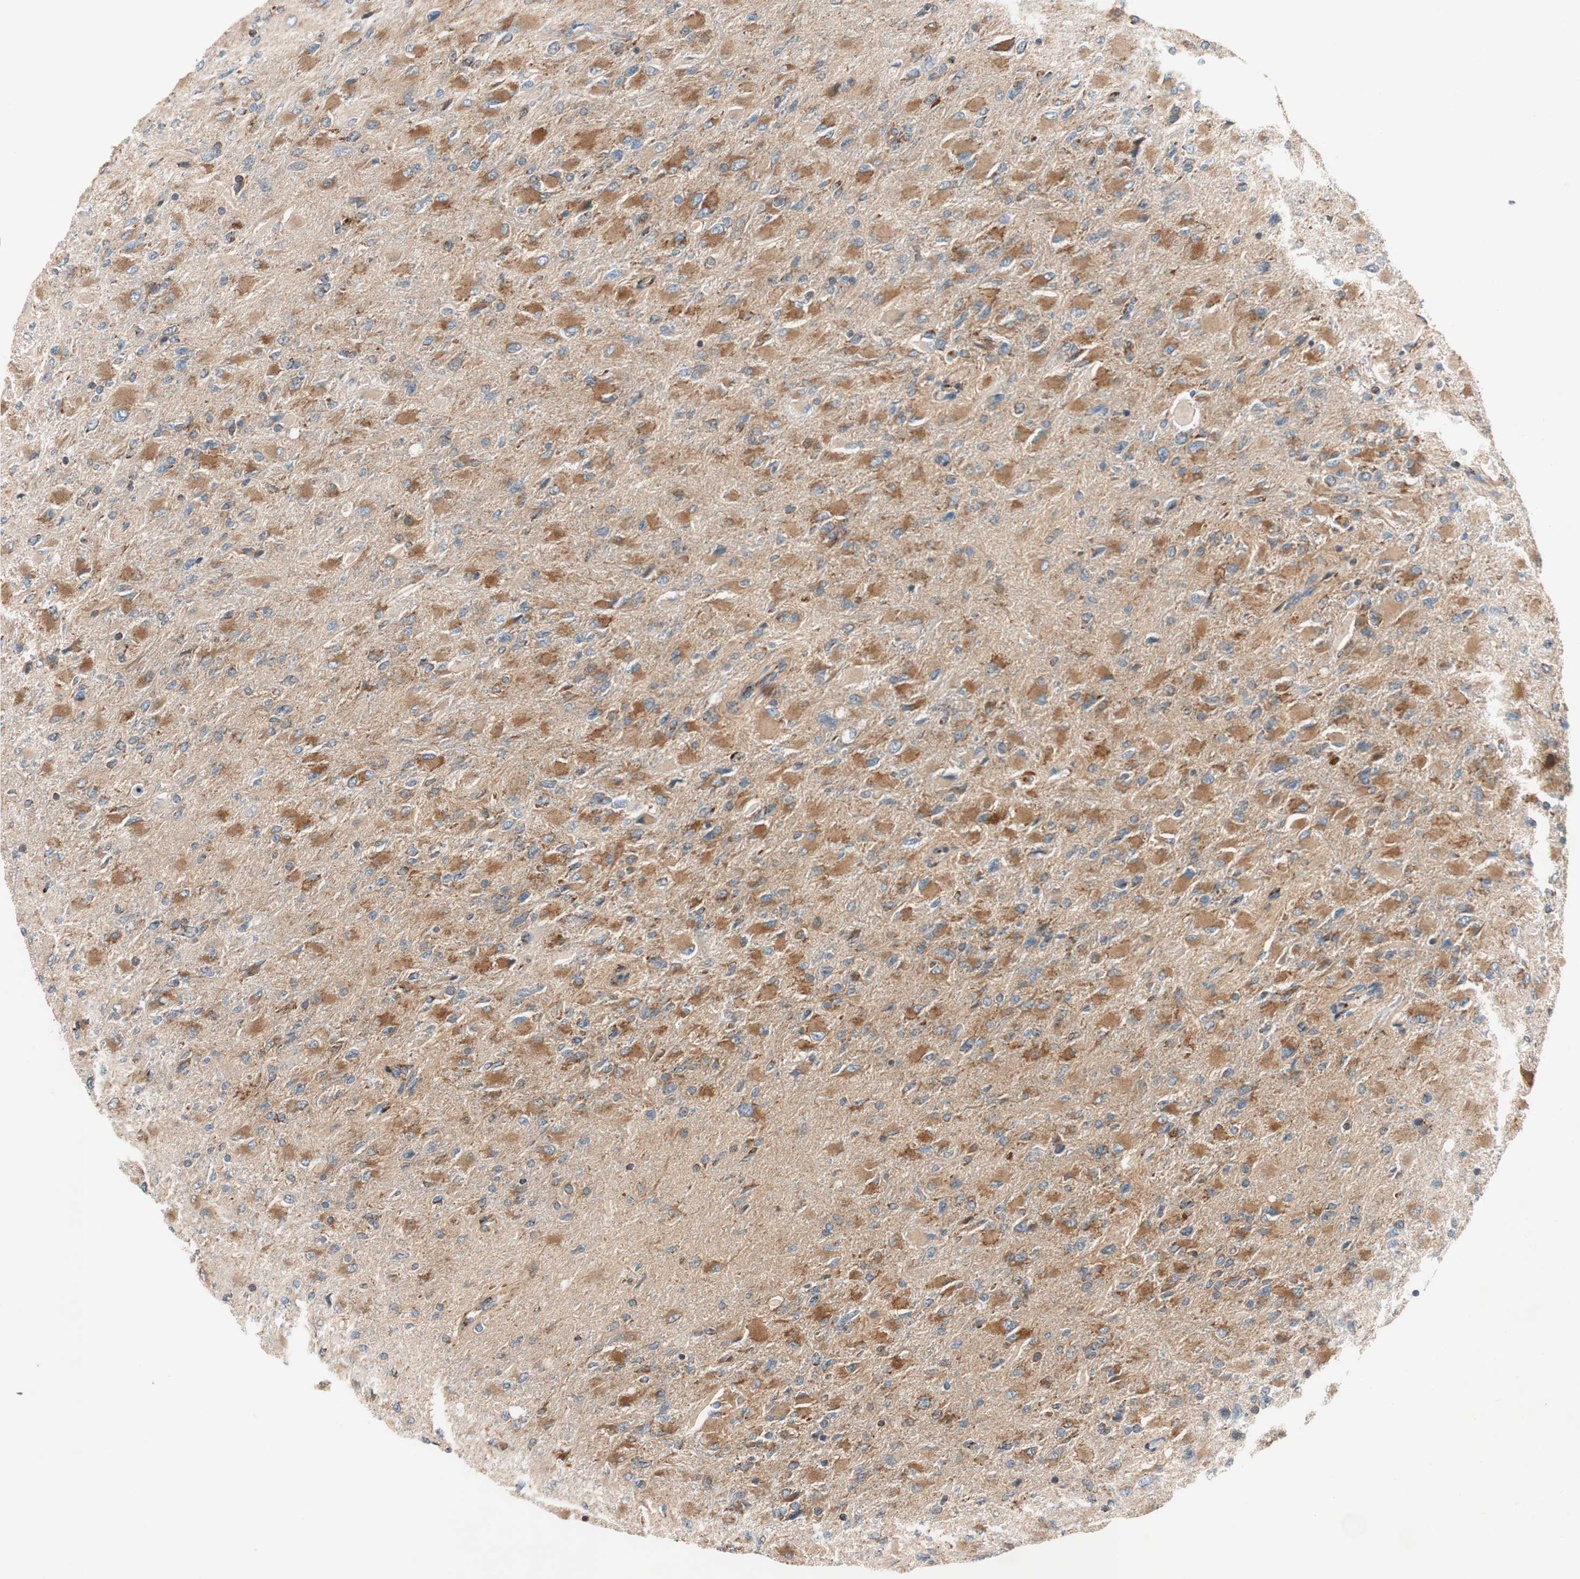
{"staining": {"intensity": "moderate", "quantity": ">75%", "location": "cytoplasmic/membranous"}, "tissue": "glioma", "cell_type": "Tumor cells", "image_type": "cancer", "snomed": [{"axis": "morphology", "description": "Glioma, malignant, High grade"}, {"axis": "topography", "description": "Cerebral cortex"}], "caption": "High-grade glioma (malignant) tissue reveals moderate cytoplasmic/membranous positivity in approximately >75% of tumor cells", "gene": "AKAP1", "patient": {"sex": "female", "age": 36}}